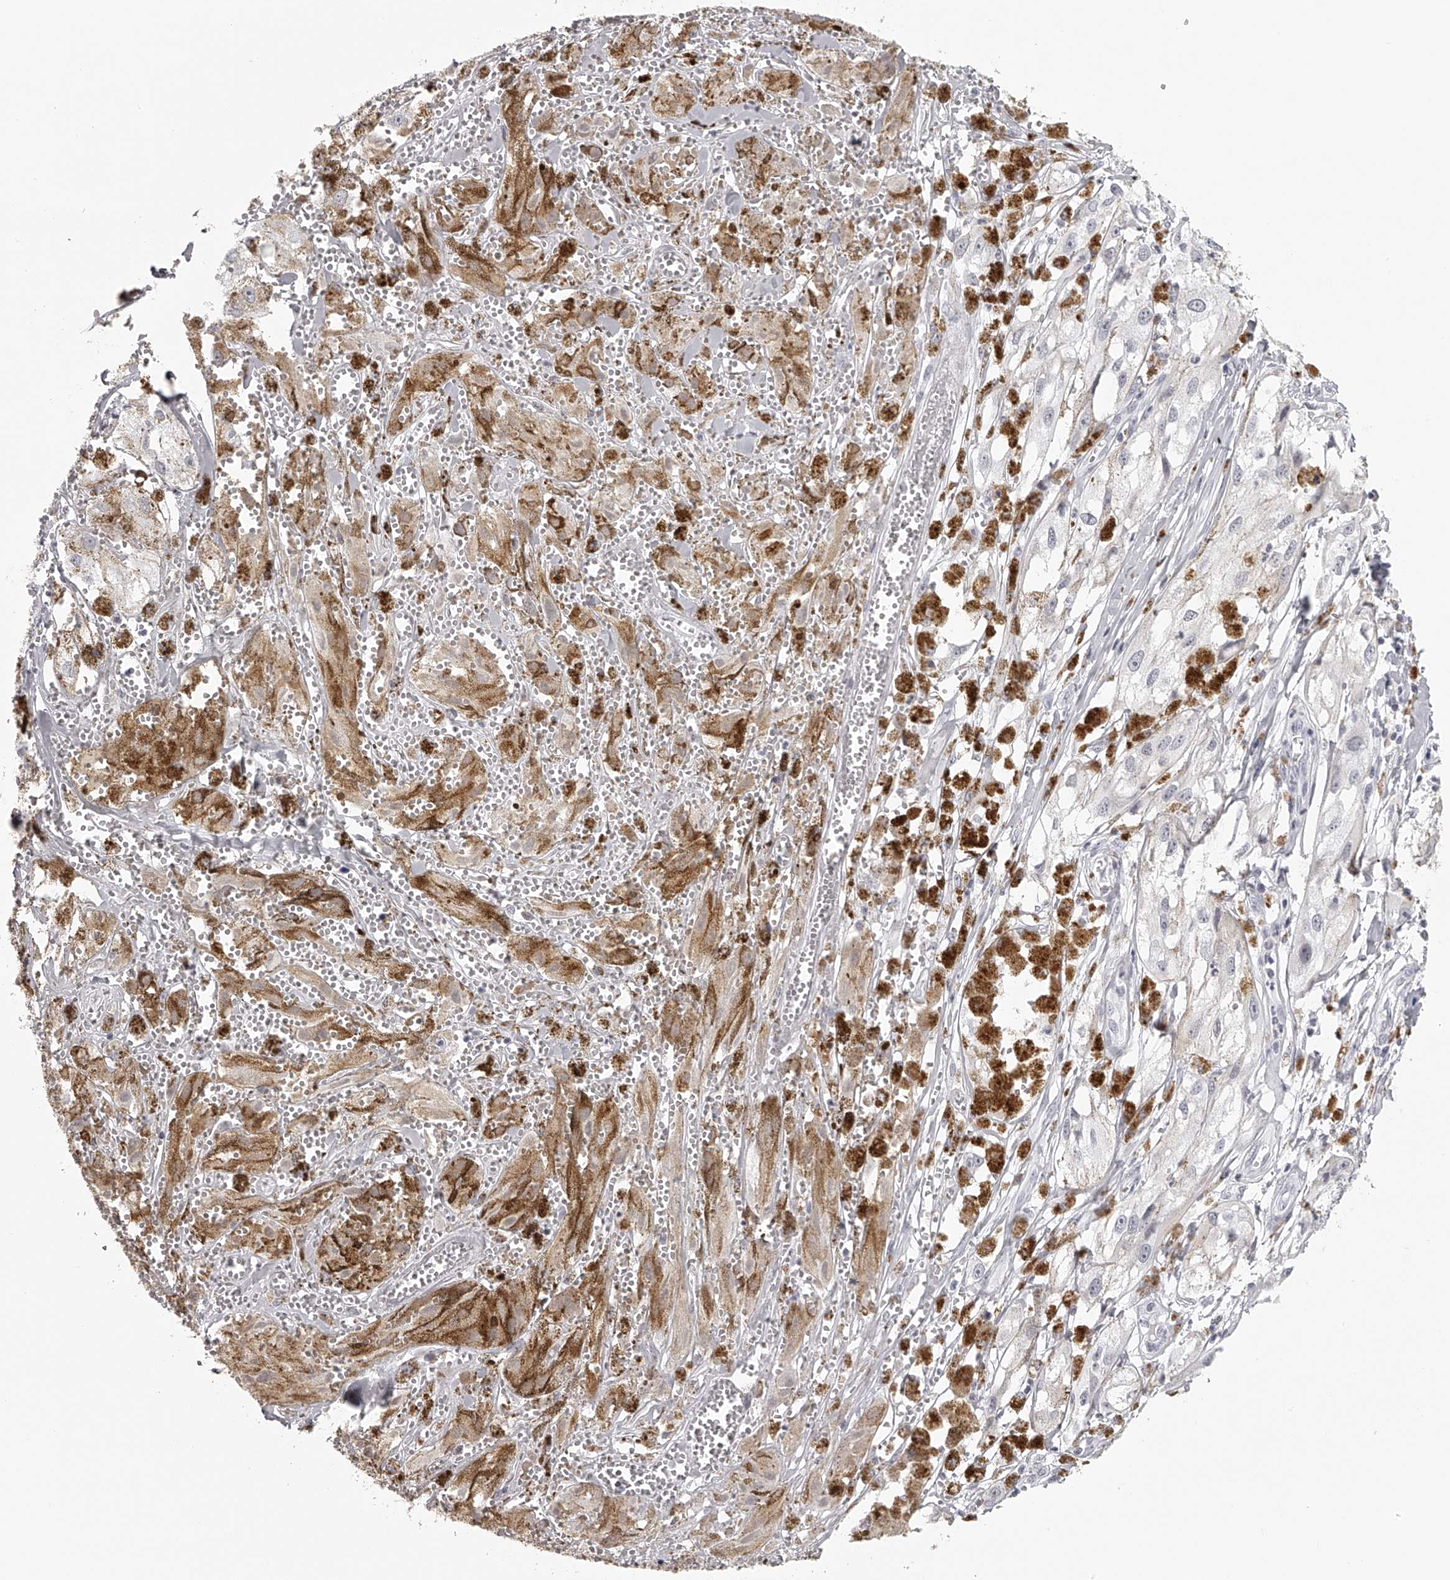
{"staining": {"intensity": "negative", "quantity": "none", "location": "none"}, "tissue": "melanoma", "cell_type": "Tumor cells", "image_type": "cancer", "snomed": [{"axis": "morphology", "description": "Malignant melanoma, NOS"}, {"axis": "topography", "description": "Skin"}], "caption": "This is an IHC micrograph of malignant melanoma. There is no expression in tumor cells.", "gene": "SEC11C", "patient": {"sex": "male", "age": 88}}